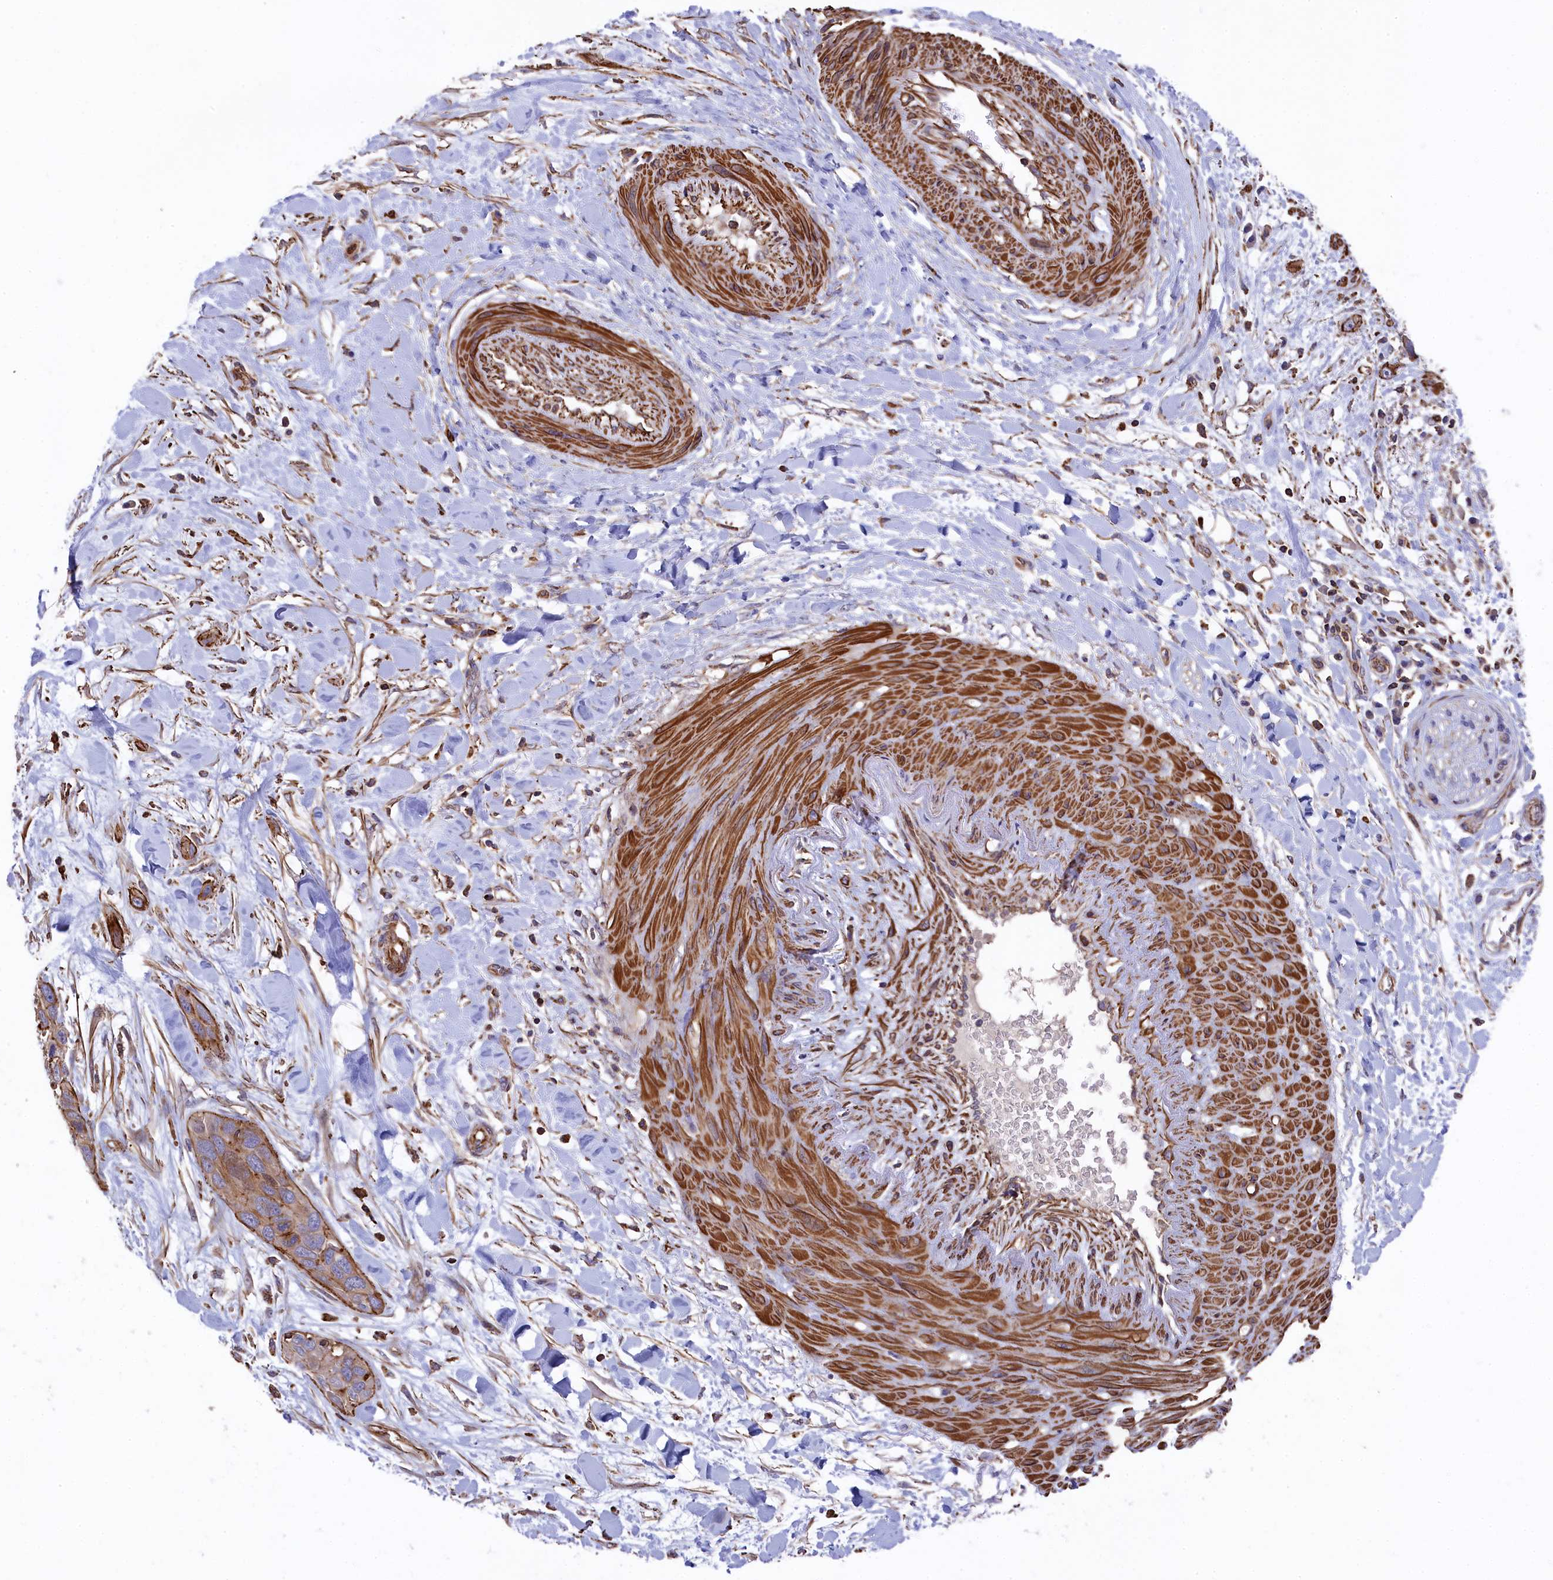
{"staining": {"intensity": "weak", "quantity": ">75%", "location": "cytoplasmic/membranous"}, "tissue": "pancreatic cancer", "cell_type": "Tumor cells", "image_type": "cancer", "snomed": [{"axis": "morphology", "description": "Adenocarcinoma, NOS"}, {"axis": "topography", "description": "Pancreas"}], "caption": "Protein positivity by IHC displays weak cytoplasmic/membranous expression in about >75% of tumor cells in pancreatic adenocarcinoma. (DAB (3,3'-diaminobenzidine) = brown stain, brightfield microscopy at high magnification).", "gene": "RAPSN", "patient": {"sex": "female", "age": 60}}